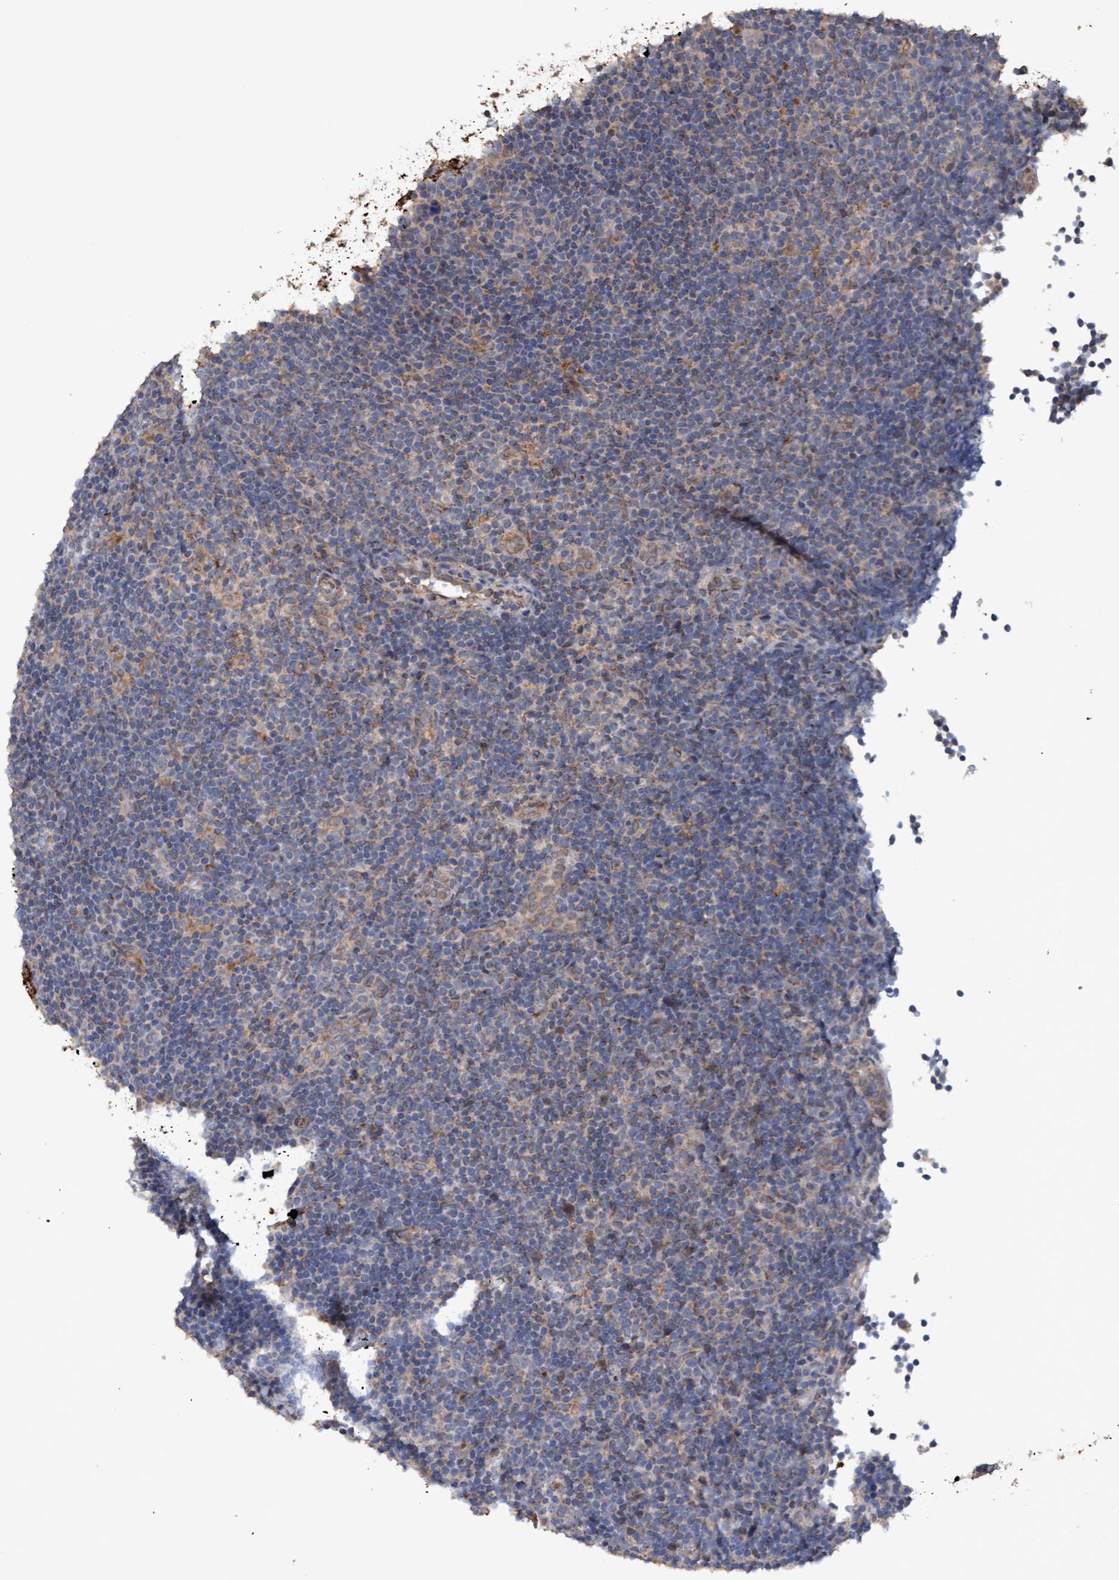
{"staining": {"intensity": "negative", "quantity": "none", "location": "none"}, "tissue": "lymphoma", "cell_type": "Tumor cells", "image_type": "cancer", "snomed": [{"axis": "morphology", "description": "Hodgkin's disease, NOS"}, {"axis": "topography", "description": "Lymph node"}], "caption": "A micrograph of human Hodgkin's disease is negative for staining in tumor cells.", "gene": "MGLL", "patient": {"sex": "female", "age": 57}}